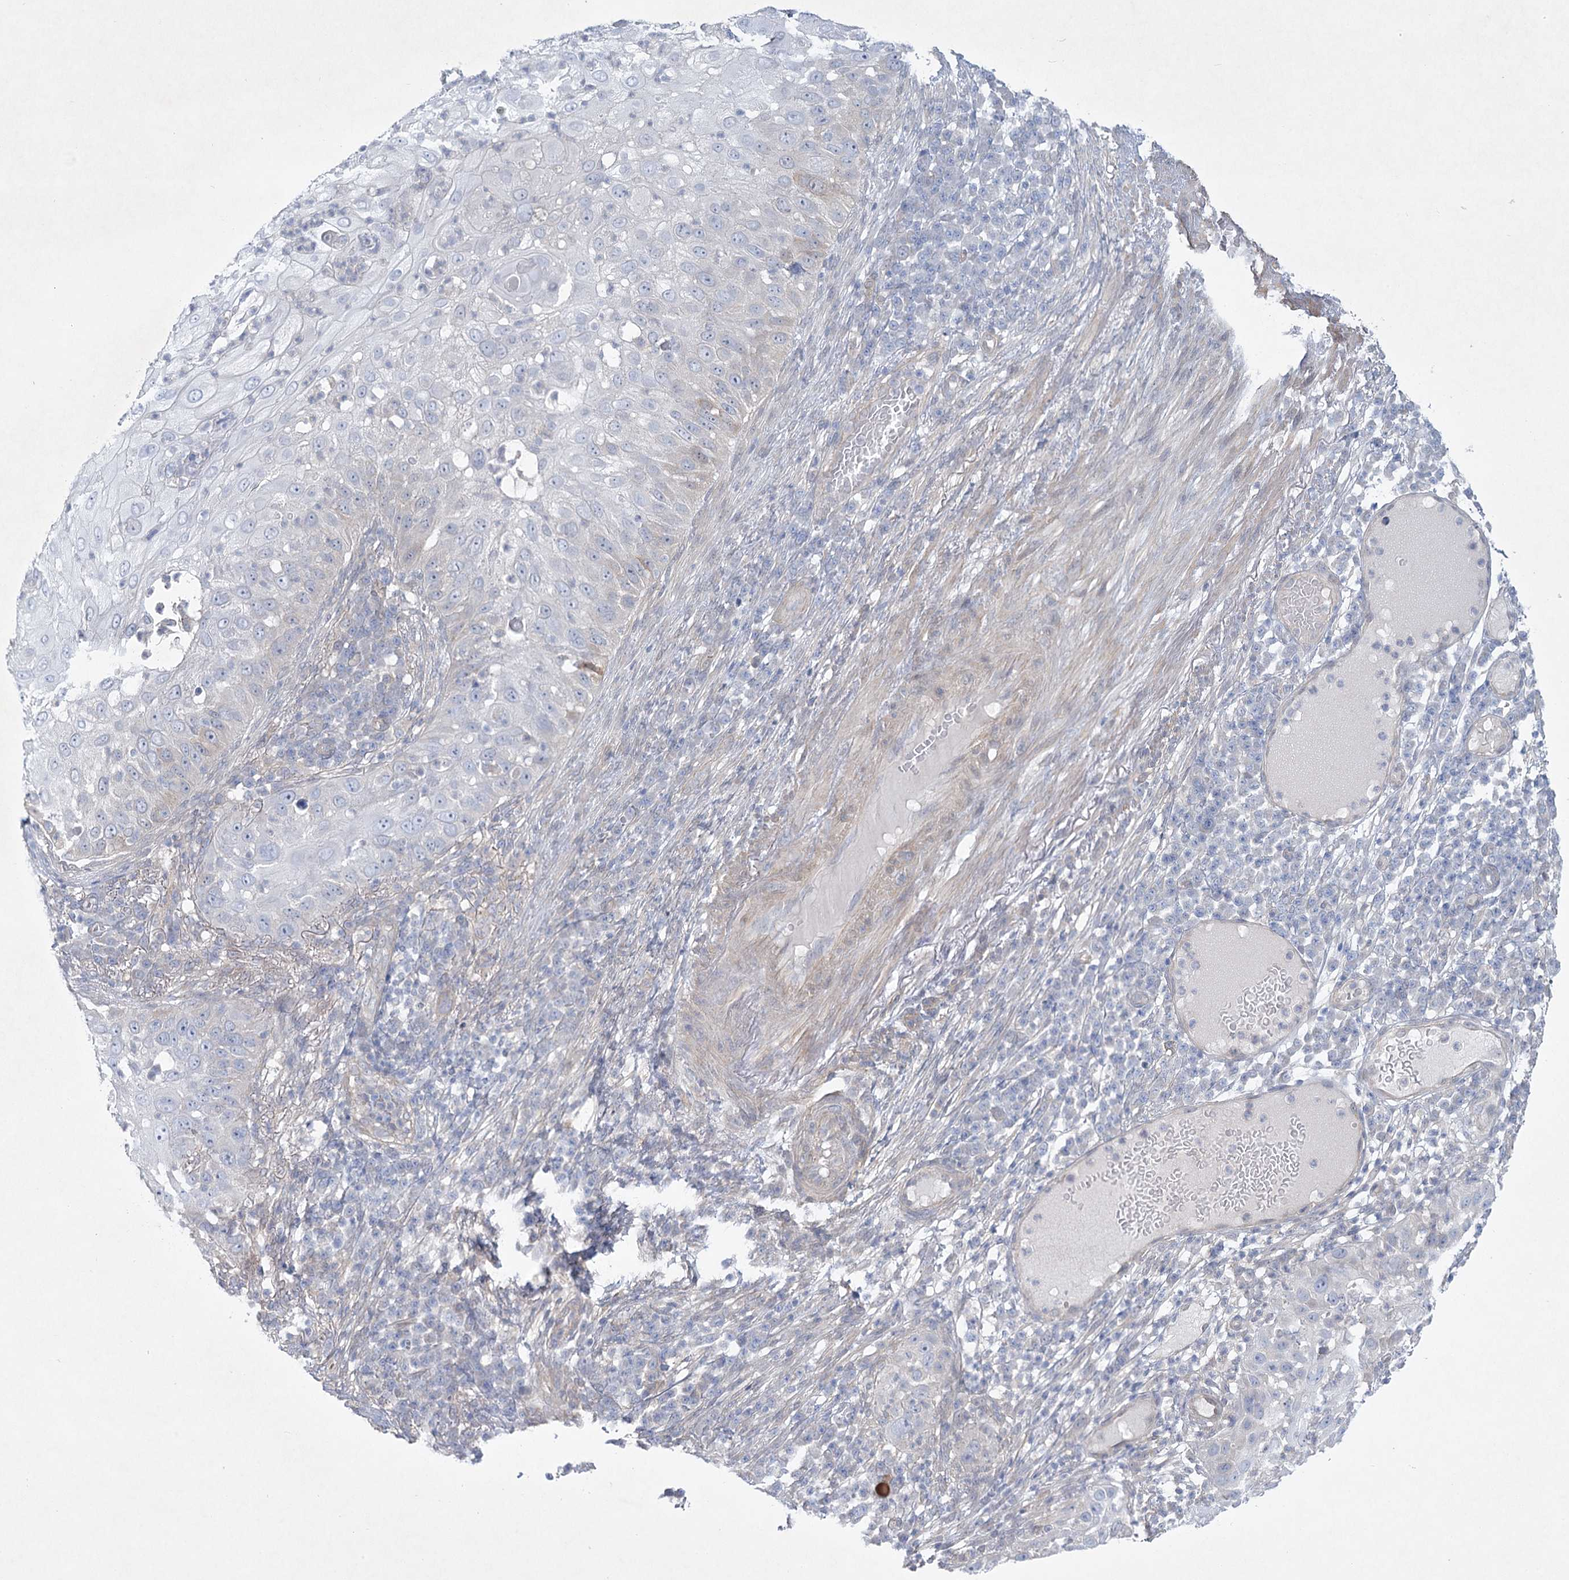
{"staining": {"intensity": "negative", "quantity": "none", "location": "none"}, "tissue": "skin cancer", "cell_type": "Tumor cells", "image_type": "cancer", "snomed": [{"axis": "morphology", "description": "Squamous cell carcinoma, NOS"}, {"axis": "topography", "description": "Skin"}], "caption": "The micrograph demonstrates no staining of tumor cells in squamous cell carcinoma (skin). (DAB (3,3'-diaminobenzidine) IHC visualized using brightfield microscopy, high magnification).", "gene": "AAMDC", "patient": {"sex": "female", "age": 44}}